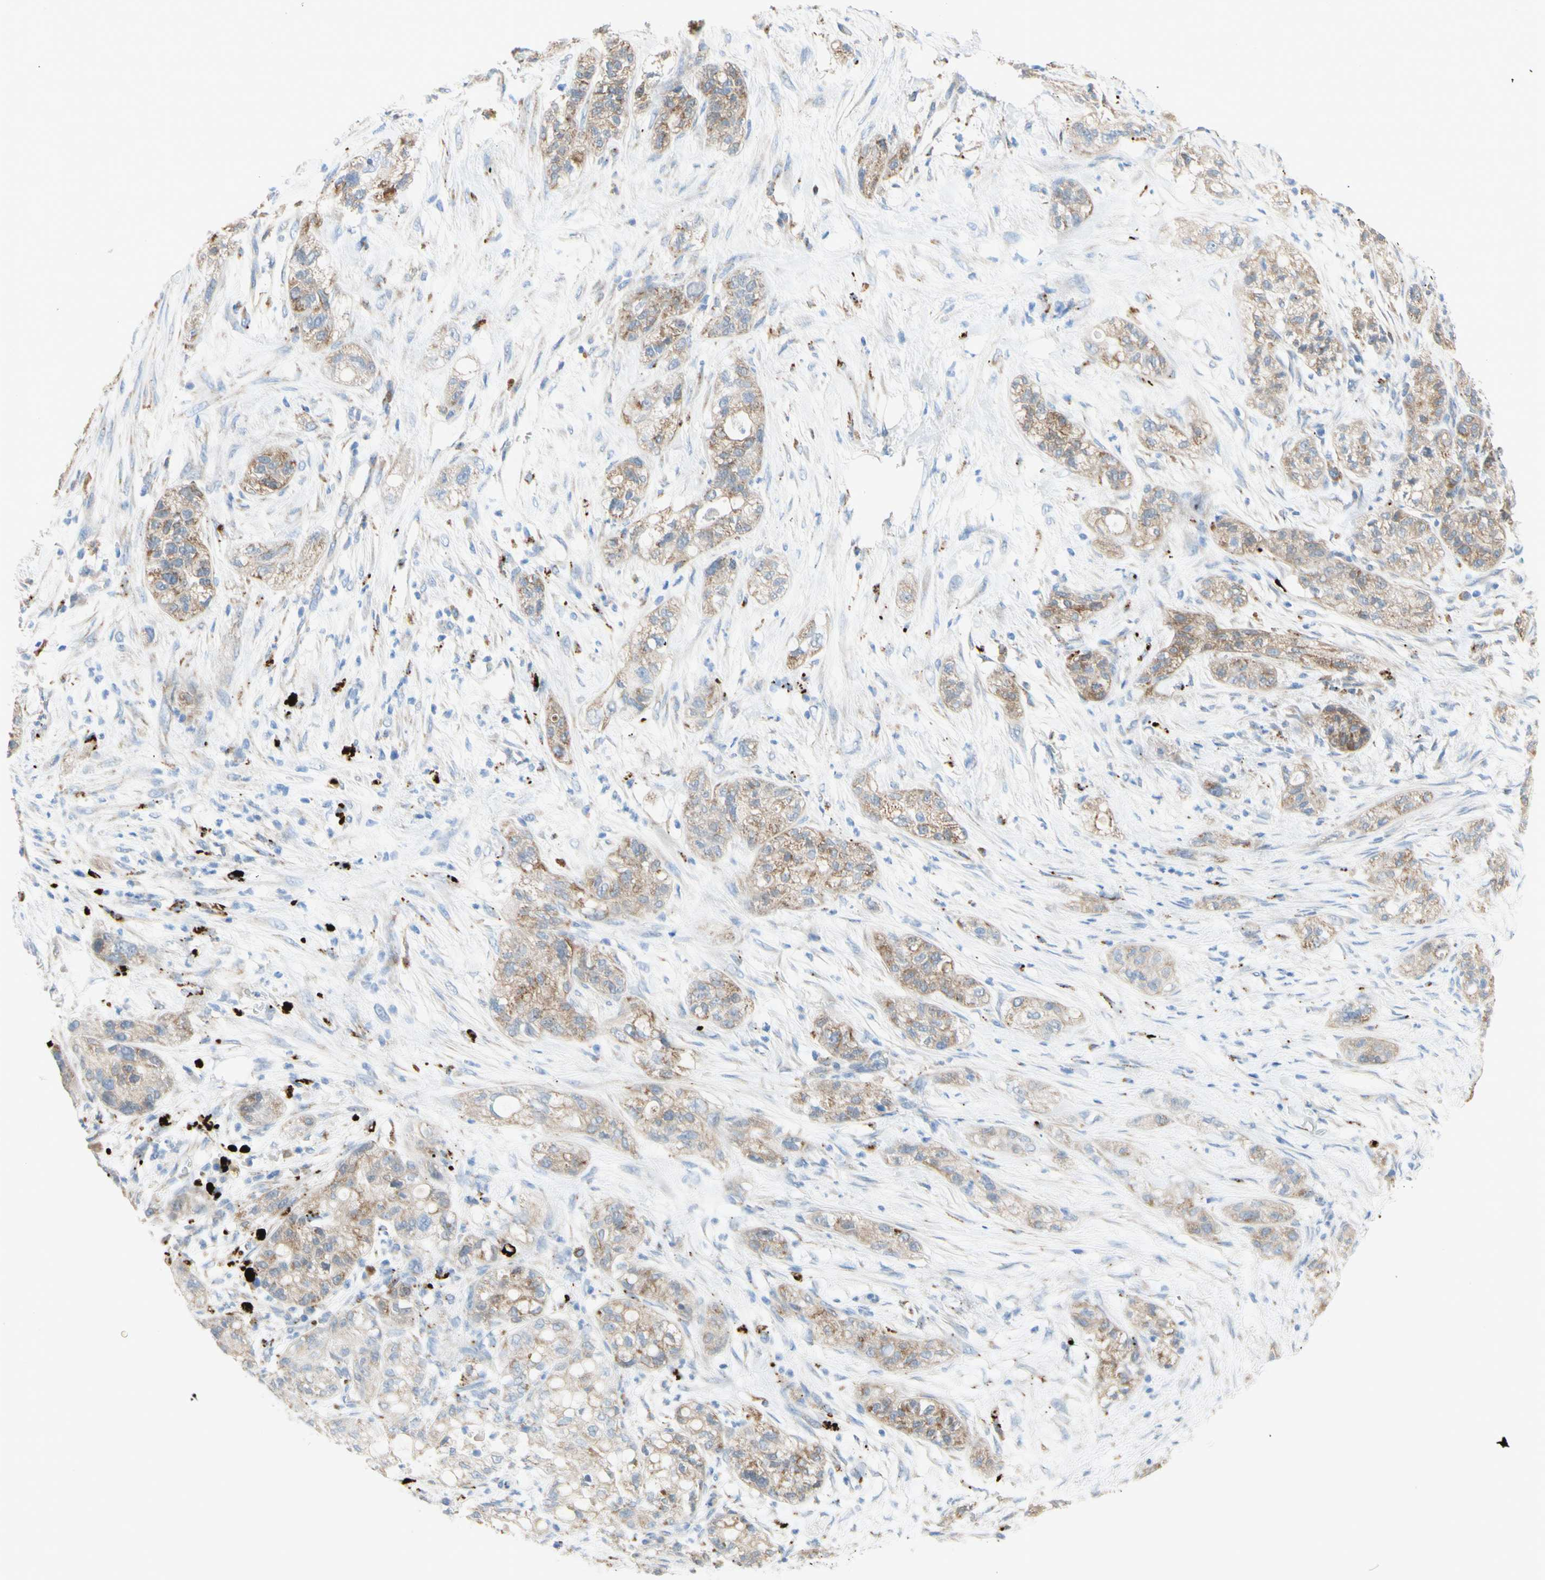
{"staining": {"intensity": "moderate", "quantity": "25%-75%", "location": "cytoplasmic/membranous"}, "tissue": "pancreatic cancer", "cell_type": "Tumor cells", "image_type": "cancer", "snomed": [{"axis": "morphology", "description": "Adenocarcinoma, NOS"}, {"axis": "topography", "description": "Pancreas"}], "caption": "Protein staining by IHC exhibits moderate cytoplasmic/membranous positivity in approximately 25%-75% of tumor cells in pancreatic adenocarcinoma. (Stains: DAB (3,3'-diaminobenzidine) in brown, nuclei in blue, Microscopy: brightfield microscopy at high magnification).", "gene": "URB2", "patient": {"sex": "female", "age": 78}}